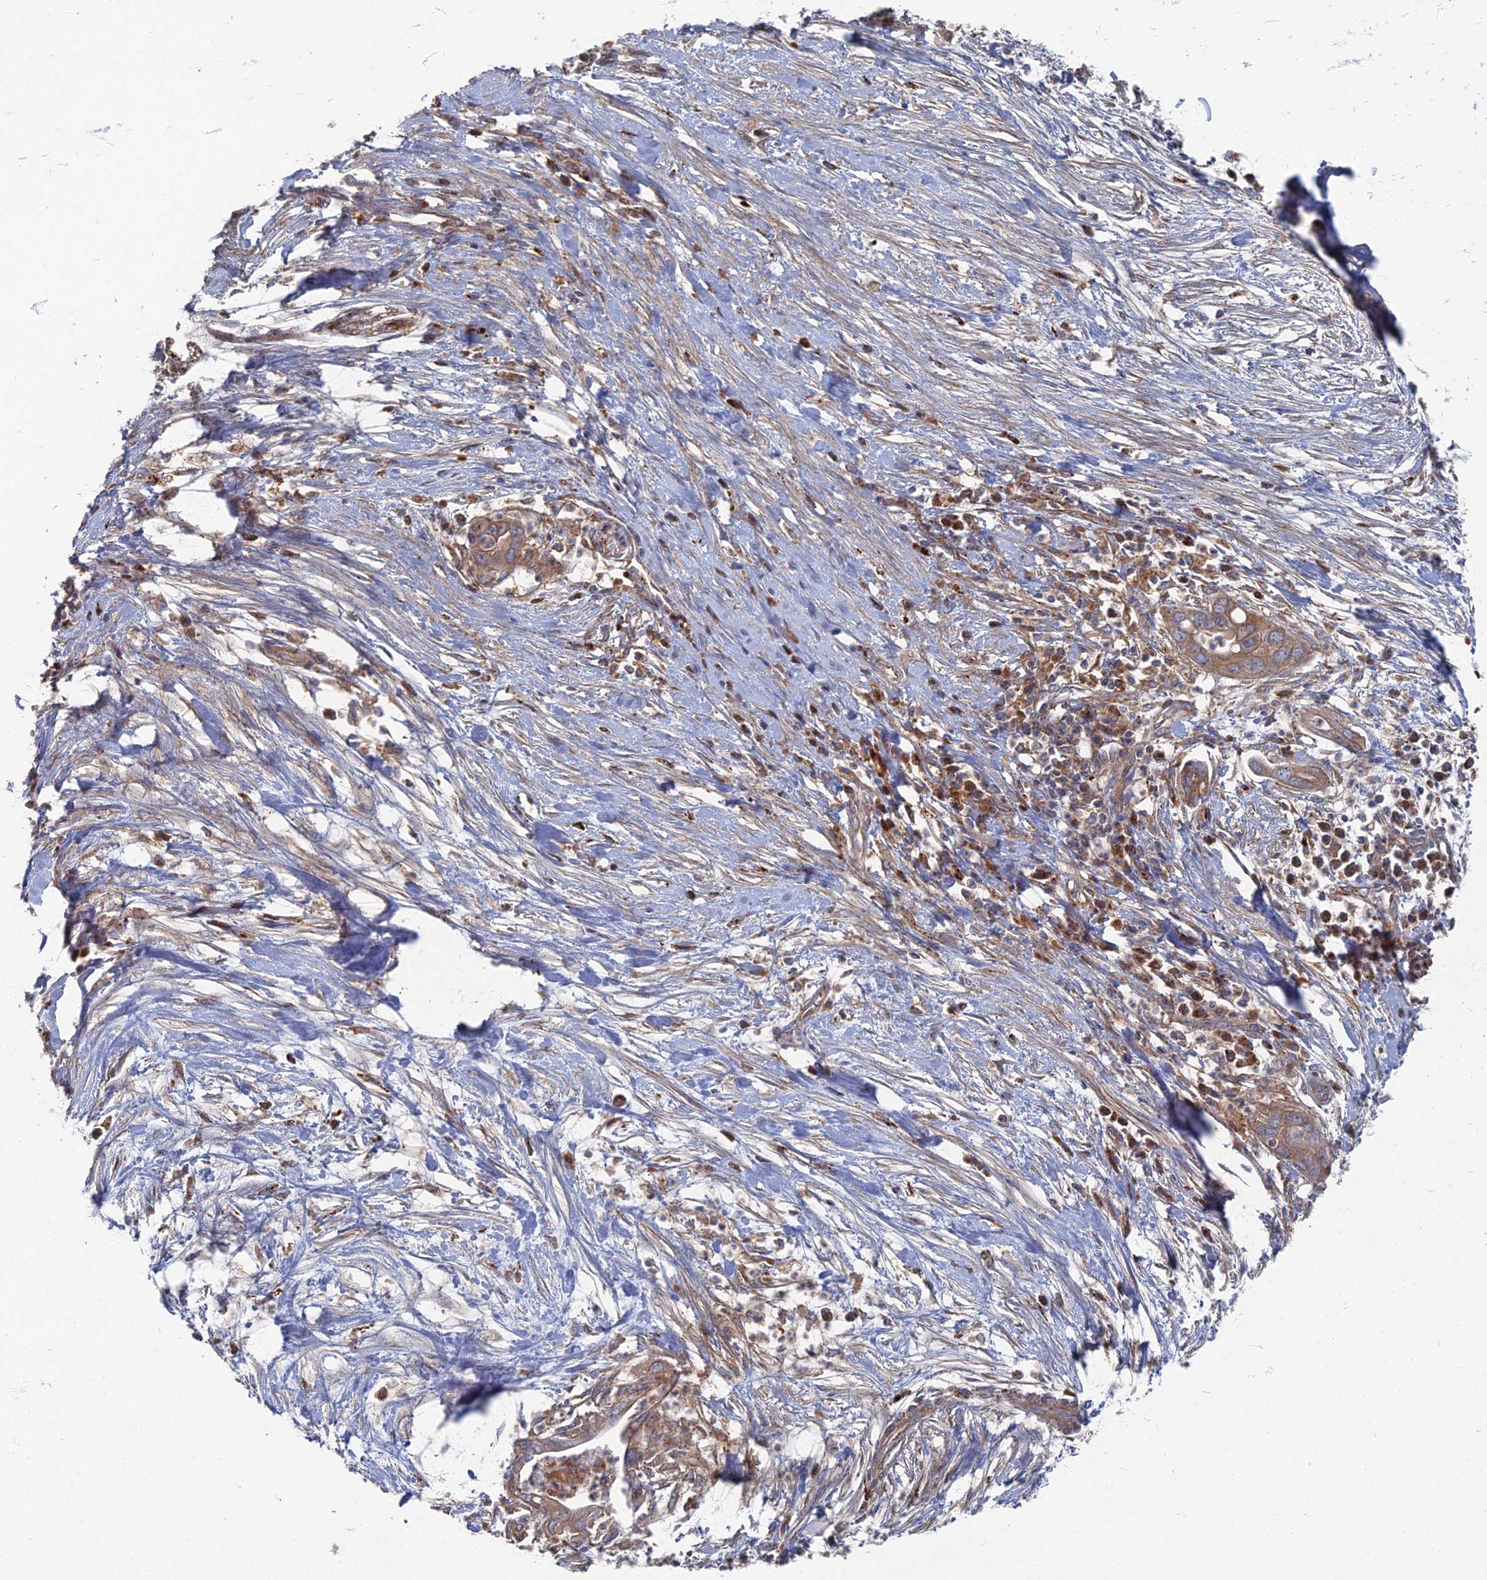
{"staining": {"intensity": "moderate", "quantity": ">75%", "location": "cytoplasmic/membranous"}, "tissue": "pancreatic cancer", "cell_type": "Tumor cells", "image_type": "cancer", "snomed": [{"axis": "morphology", "description": "Adenocarcinoma, NOS"}, {"axis": "topography", "description": "Pancreas"}], "caption": "Protein expression by immunohistochemistry (IHC) displays moderate cytoplasmic/membranous expression in about >75% of tumor cells in adenocarcinoma (pancreatic).", "gene": "PPCDC", "patient": {"sex": "male", "age": 75}}